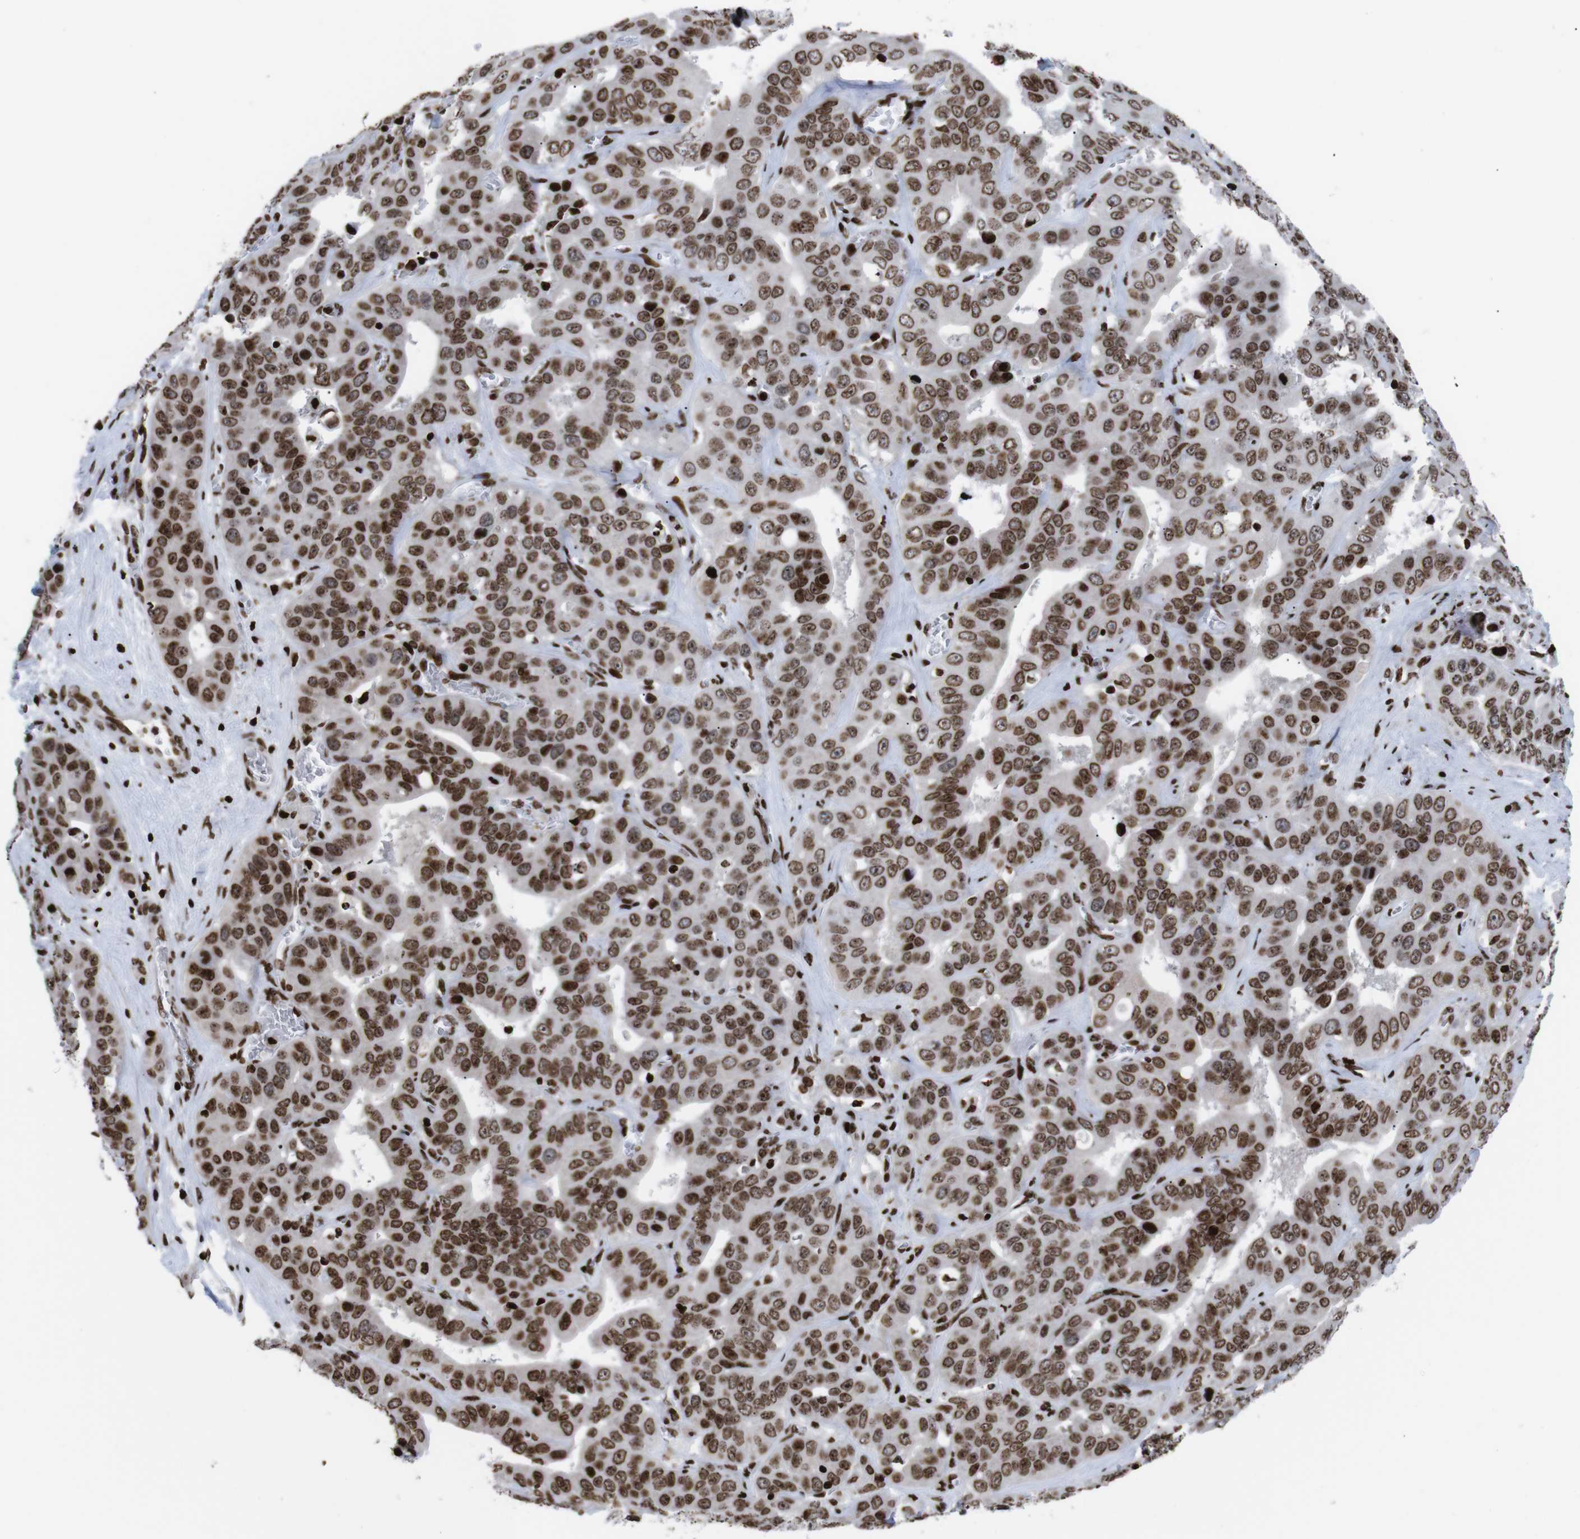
{"staining": {"intensity": "strong", "quantity": ">75%", "location": "cytoplasmic/membranous,nuclear"}, "tissue": "liver cancer", "cell_type": "Tumor cells", "image_type": "cancer", "snomed": [{"axis": "morphology", "description": "Cholangiocarcinoma"}, {"axis": "topography", "description": "Liver"}], "caption": "DAB immunohistochemical staining of liver cancer displays strong cytoplasmic/membranous and nuclear protein expression in about >75% of tumor cells.", "gene": "H1-4", "patient": {"sex": "female", "age": 52}}